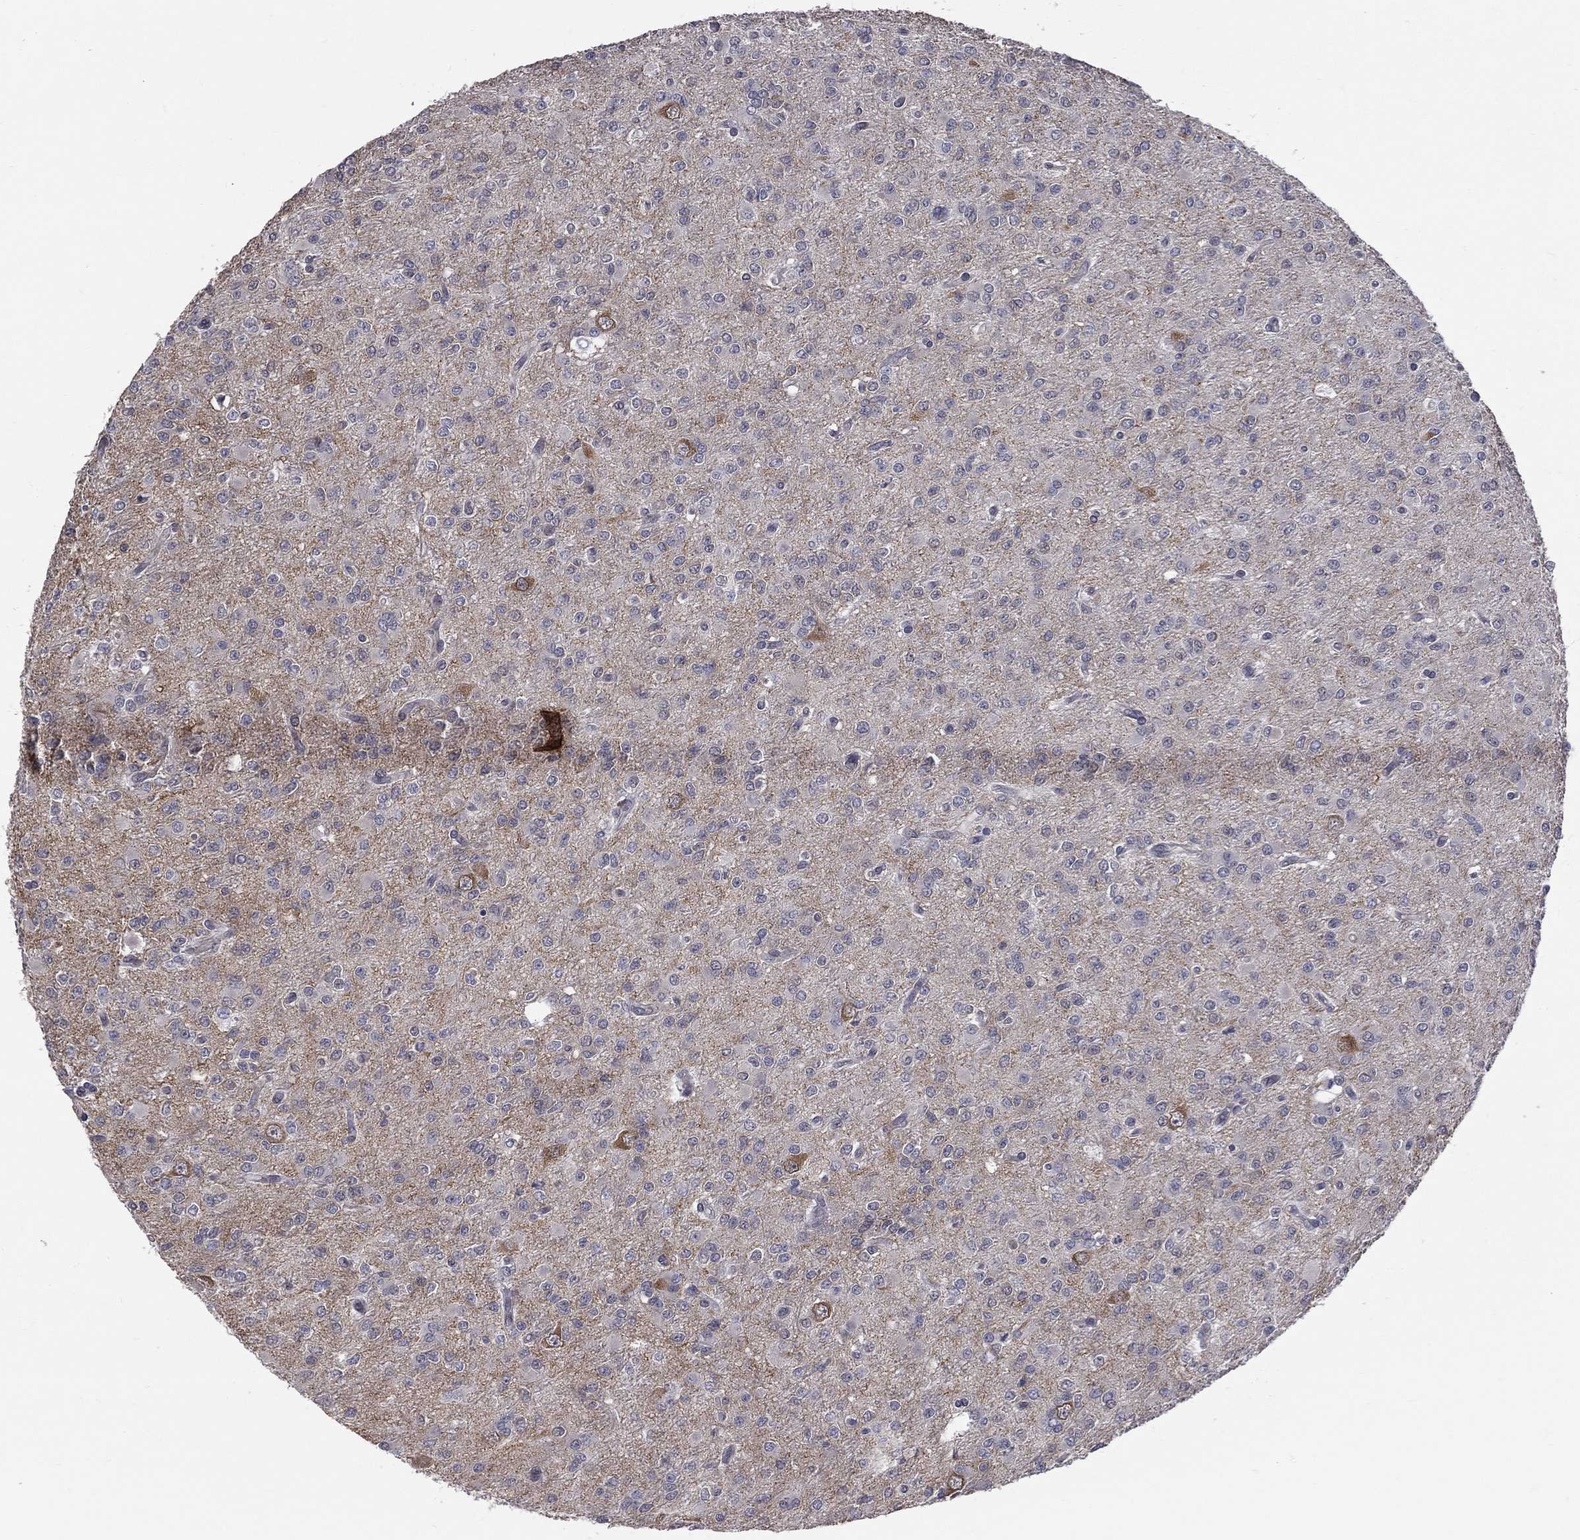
{"staining": {"intensity": "negative", "quantity": "none", "location": "none"}, "tissue": "glioma", "cell_type": "Tumor cells", "image_type": "cancer", "snomed": [{"axis": "morphology", "description": "Glioma, malignant, Low grade"}, {"axis": "topography", "description": "Brain"}], "caption": "Immunohistochemistry (IHC) image of malignant low-grade glioma stained for a protein (brown), which displays no staining in tumor cells. (Brightfield microscopy of DAB immunohistochemistry at high magnification).", "gene": "DLG4", "patient": {"sex": "male", "age": 27}}